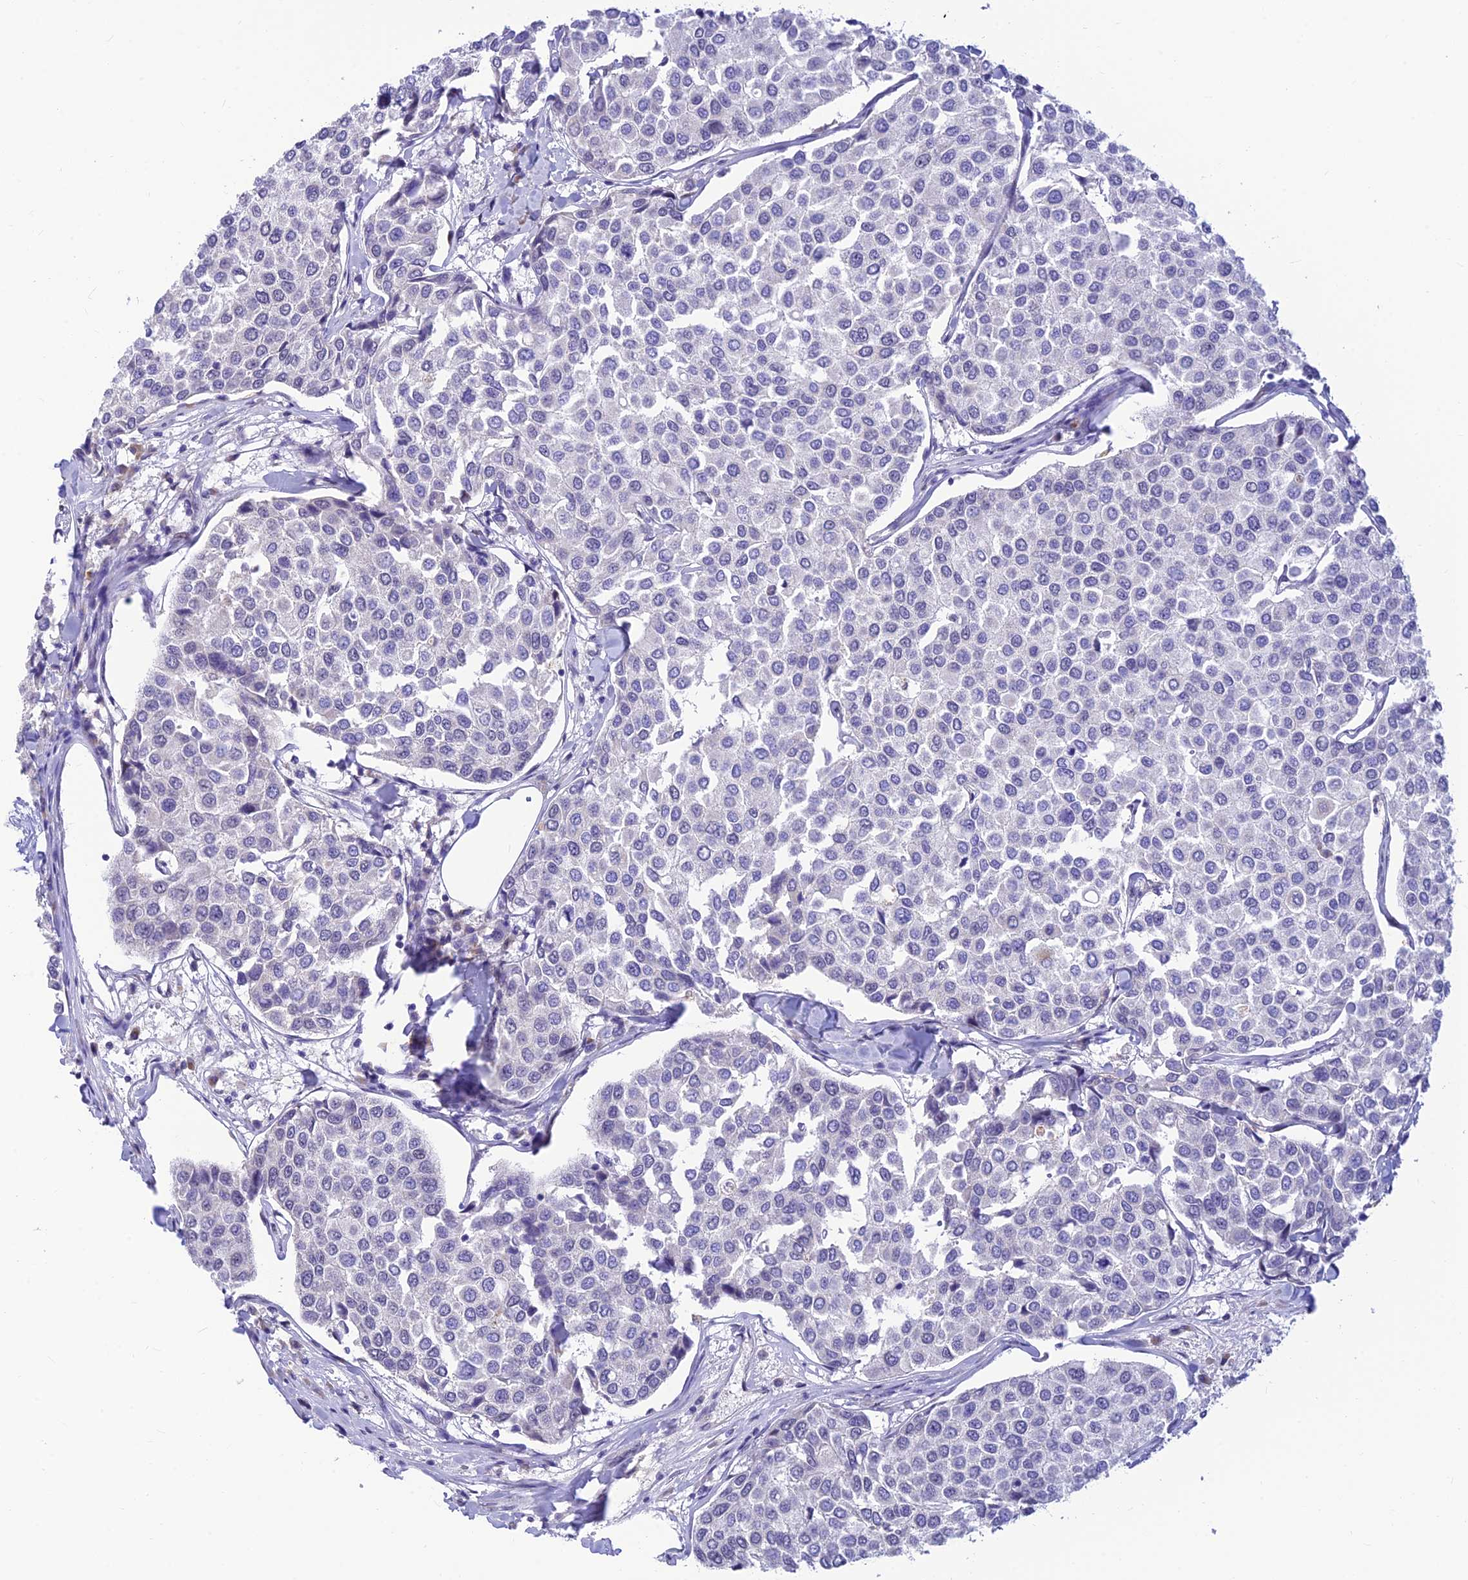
{"staining": {"intensity": "negative", "quantity": "none", "location": "none"}, "tissue": "breast cancer", "cell_type": "Tumor cells", "image_type": "cancer", "snomed": [{"axis": "morphology", "description": "Duct carcinoma"}, {"axis": "topography", "description": "Breast"}], "caption": "High power microscopy micrograph of an immunohistochemistry (IHC) micrograph of breast cancer, revealing no significant expression in tumor cells.", "gene": "INKA1", "patient": {"sex": "female", "age": 55}}